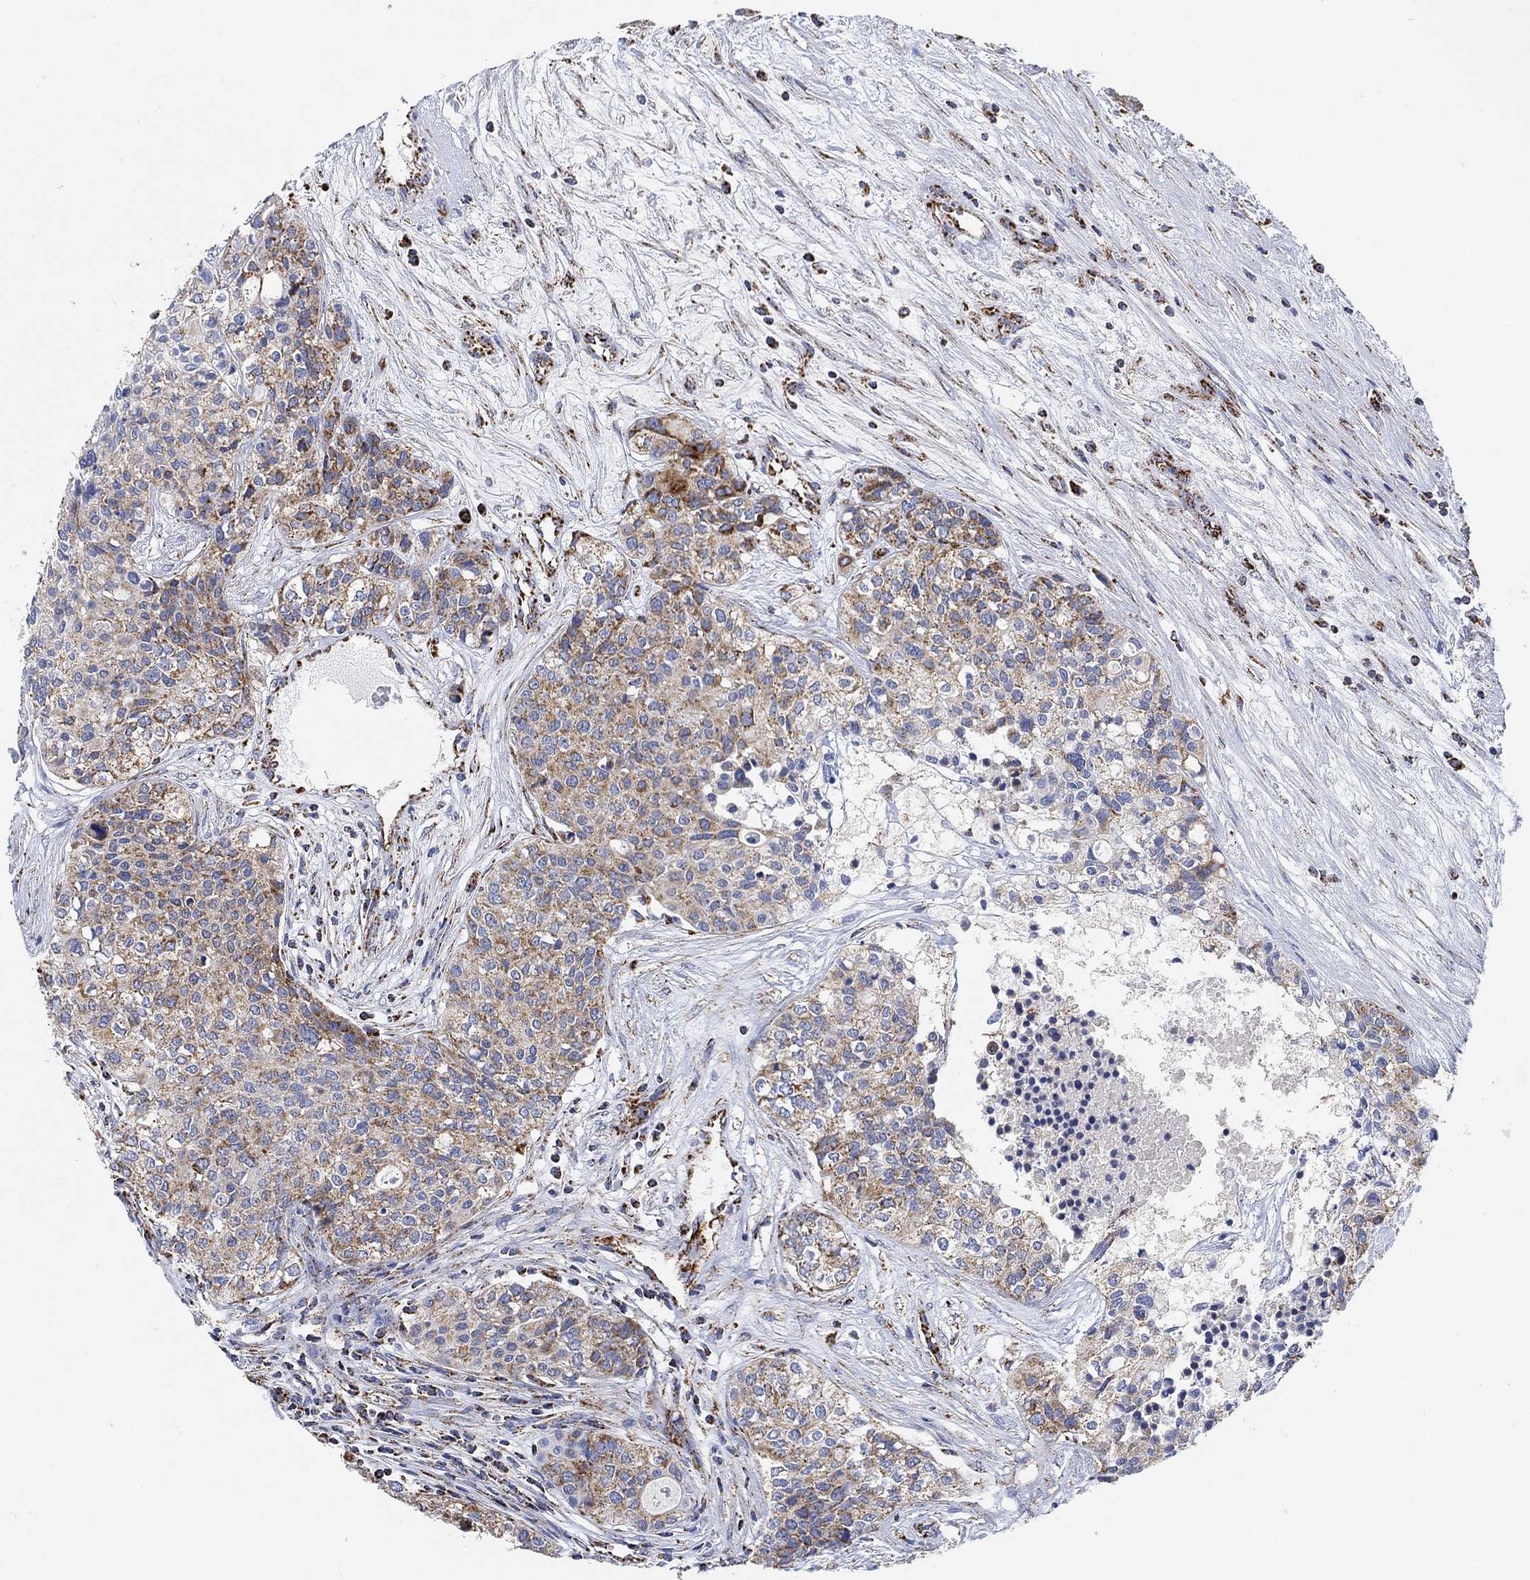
{"staining": {"intensity": "moderate", "quantity": "25%-75%", "location": "cytoplasmic/membranous"}, "tissue": "carcinoid", "cell_type": "Tumor cells", "image_type": "cancer", "snomed": [{"axis": "morphology", "description": "Carcinoid, malignant, NOS"}, {"axis": "topography", "description": "Colon"}], "caption": "Carcinoid was stained to show a protein in brown. There is medium levels of moderate cytoplasmic/membranous positivity in approximately 25%-75% of tumor cells.", "gene": "NDUFS3", "patient": {"sex": "male", "age": 81}}